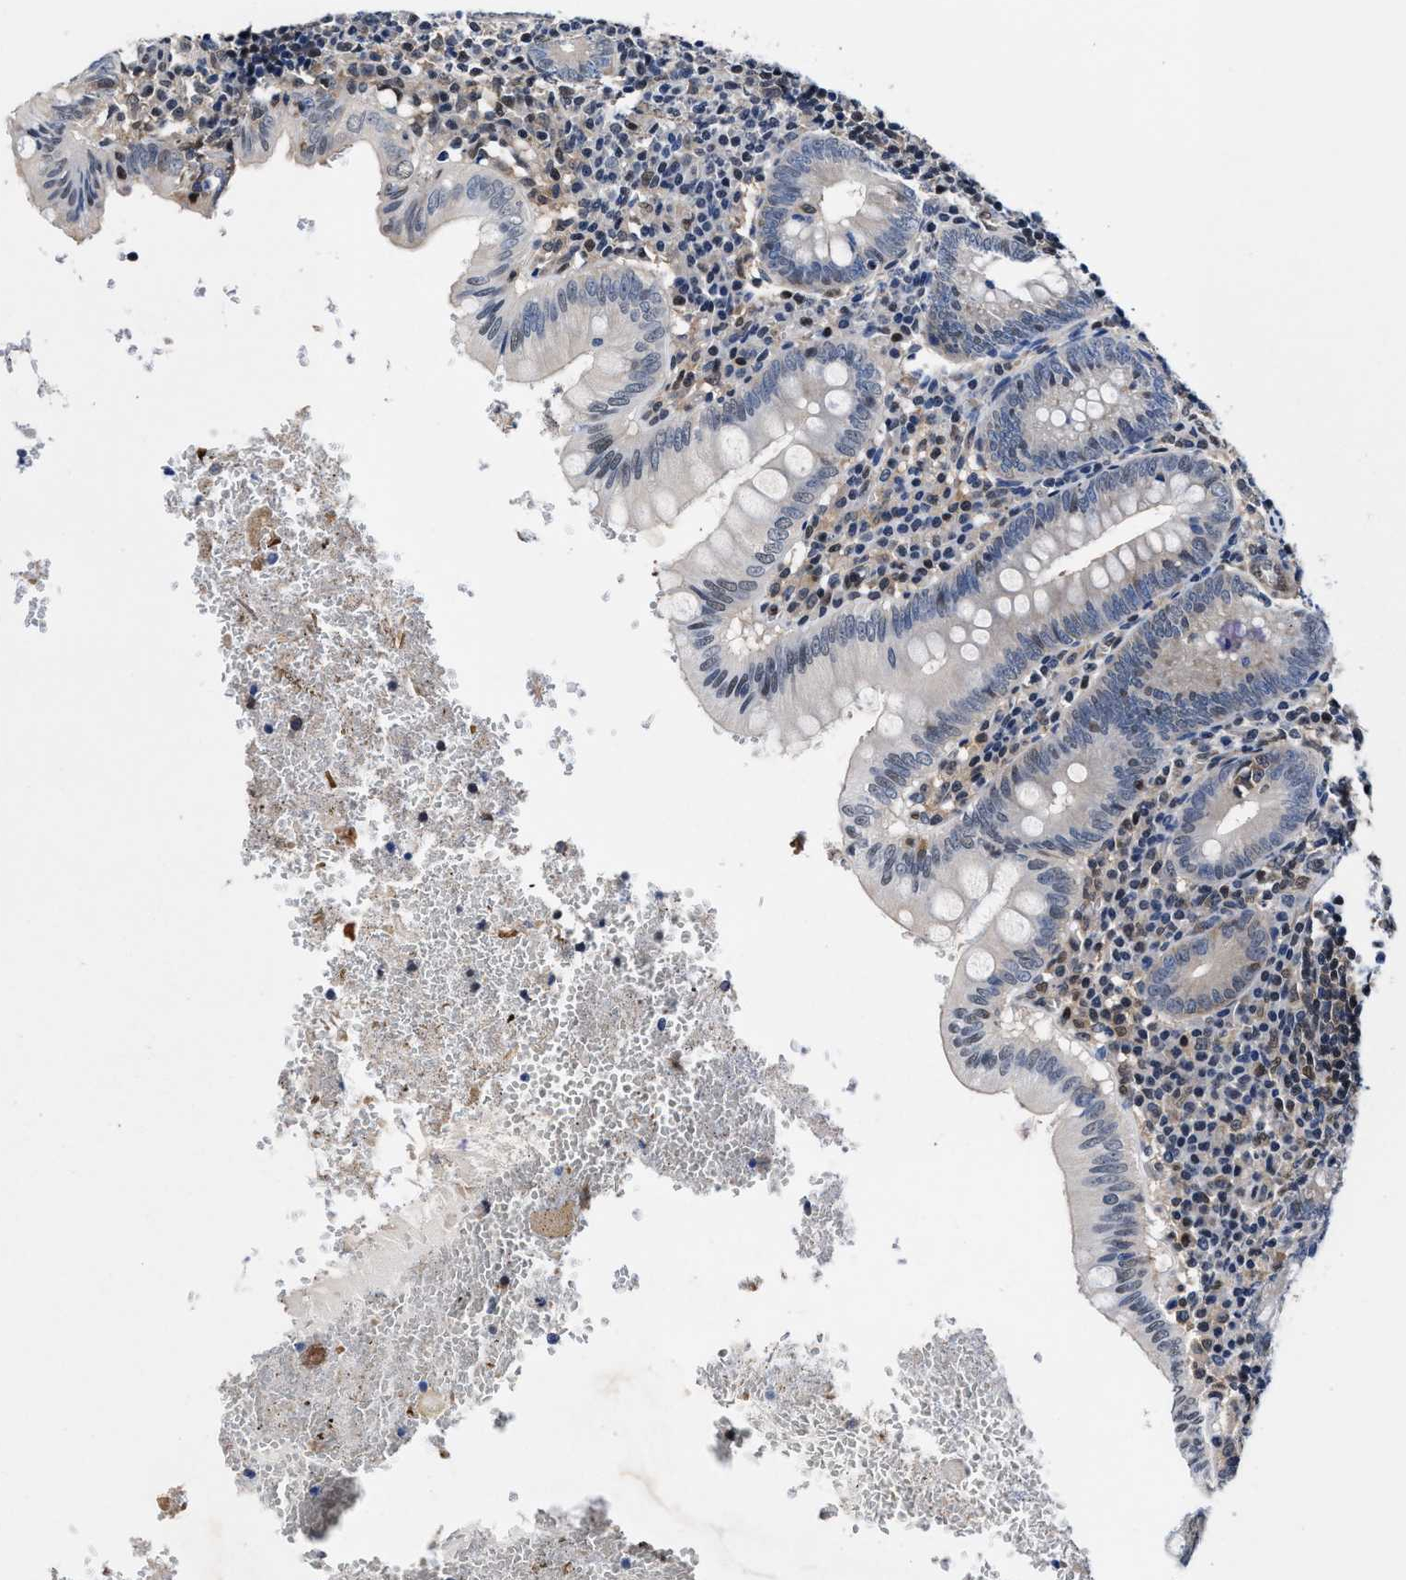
{"staining": {"intensity": "moderate", "quantity": "<25%", "location": "nuclear"}, "tissue": "appendix", "cell_type": "Glandular cells", "image_type": "normal", "snomed": [{"axis": "morphology", "description": "Normal tissue, NOS"}, {"axis": "topography", "description": "Appendix"}], "caption": "Unremarkable appendix exhibits moderate nuclear staining in about <25% of glandular cells, visualized by immunohistochemistry.", "gene": "ACLY", "patient": {"sex": "male", "age": 8}}